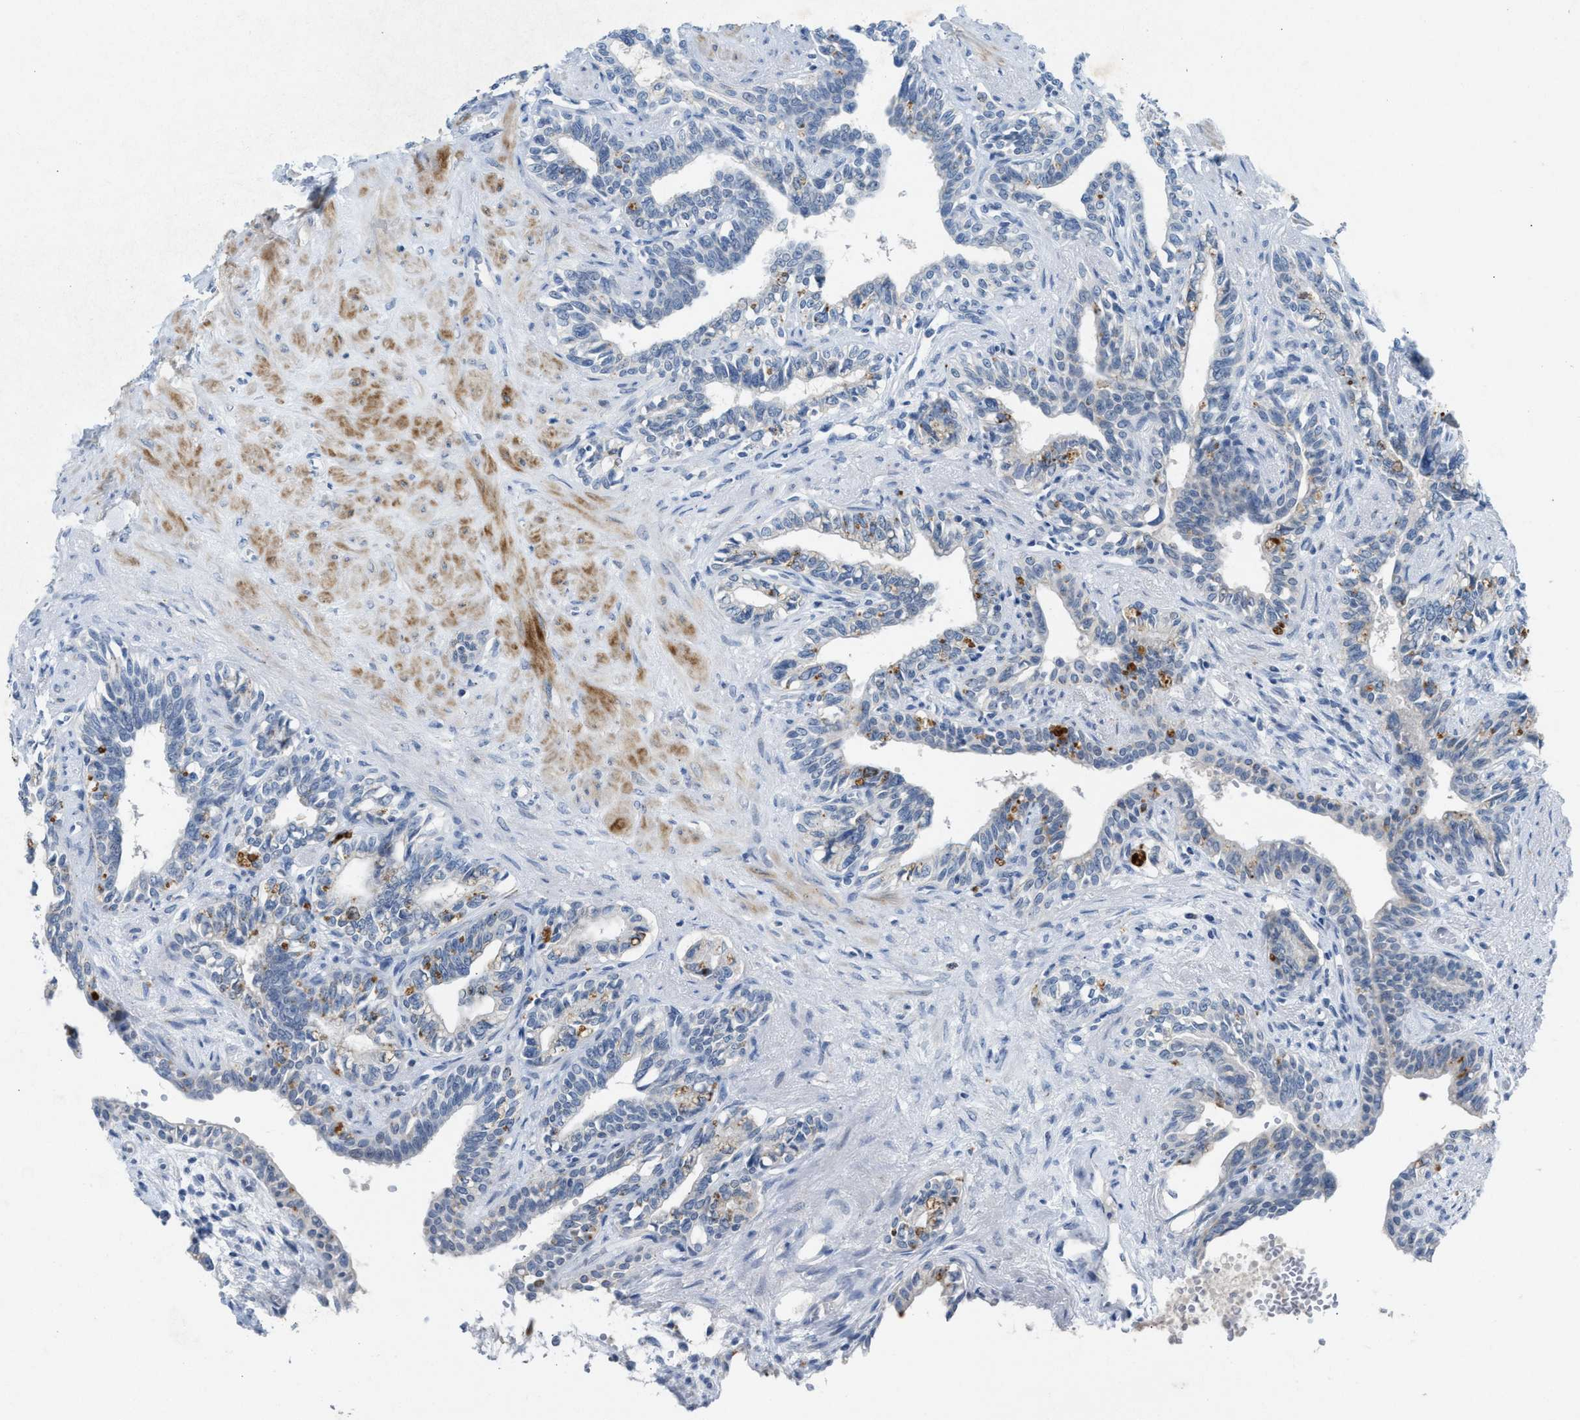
{"staining": {"intensity": "moderate", "quantity": "<25%", "location": "cytoplasmic/membranous"}, "tissue": "seminal vesicle", "cell_type": "Glandular cells", "image_type": "normal", "snomed": [{"axis": "morphology", "description": "Normal tissue, NOS"}, {"axis": "morphology", "description": "Adenocarcinoma, High grade"}, {"axis": "topography", "description": "Prostate"}, {"axis": "topography", "description": "Seminal veicle"}], "caption": "Immunohistochemistry of unremarkable seminal vesicle exhibits low levels of moderate cytoplasmic/membranous positivity in about <25% of glandular cells. The protein of interest is stained brown, and the nuclei are stained in blue (DAB (3,3'-diaminobenzidine) IHC with brightfield microscopy, high magnification).", "gene": "SLC5A5", "patient": {"sex": "male", "age": 55}}